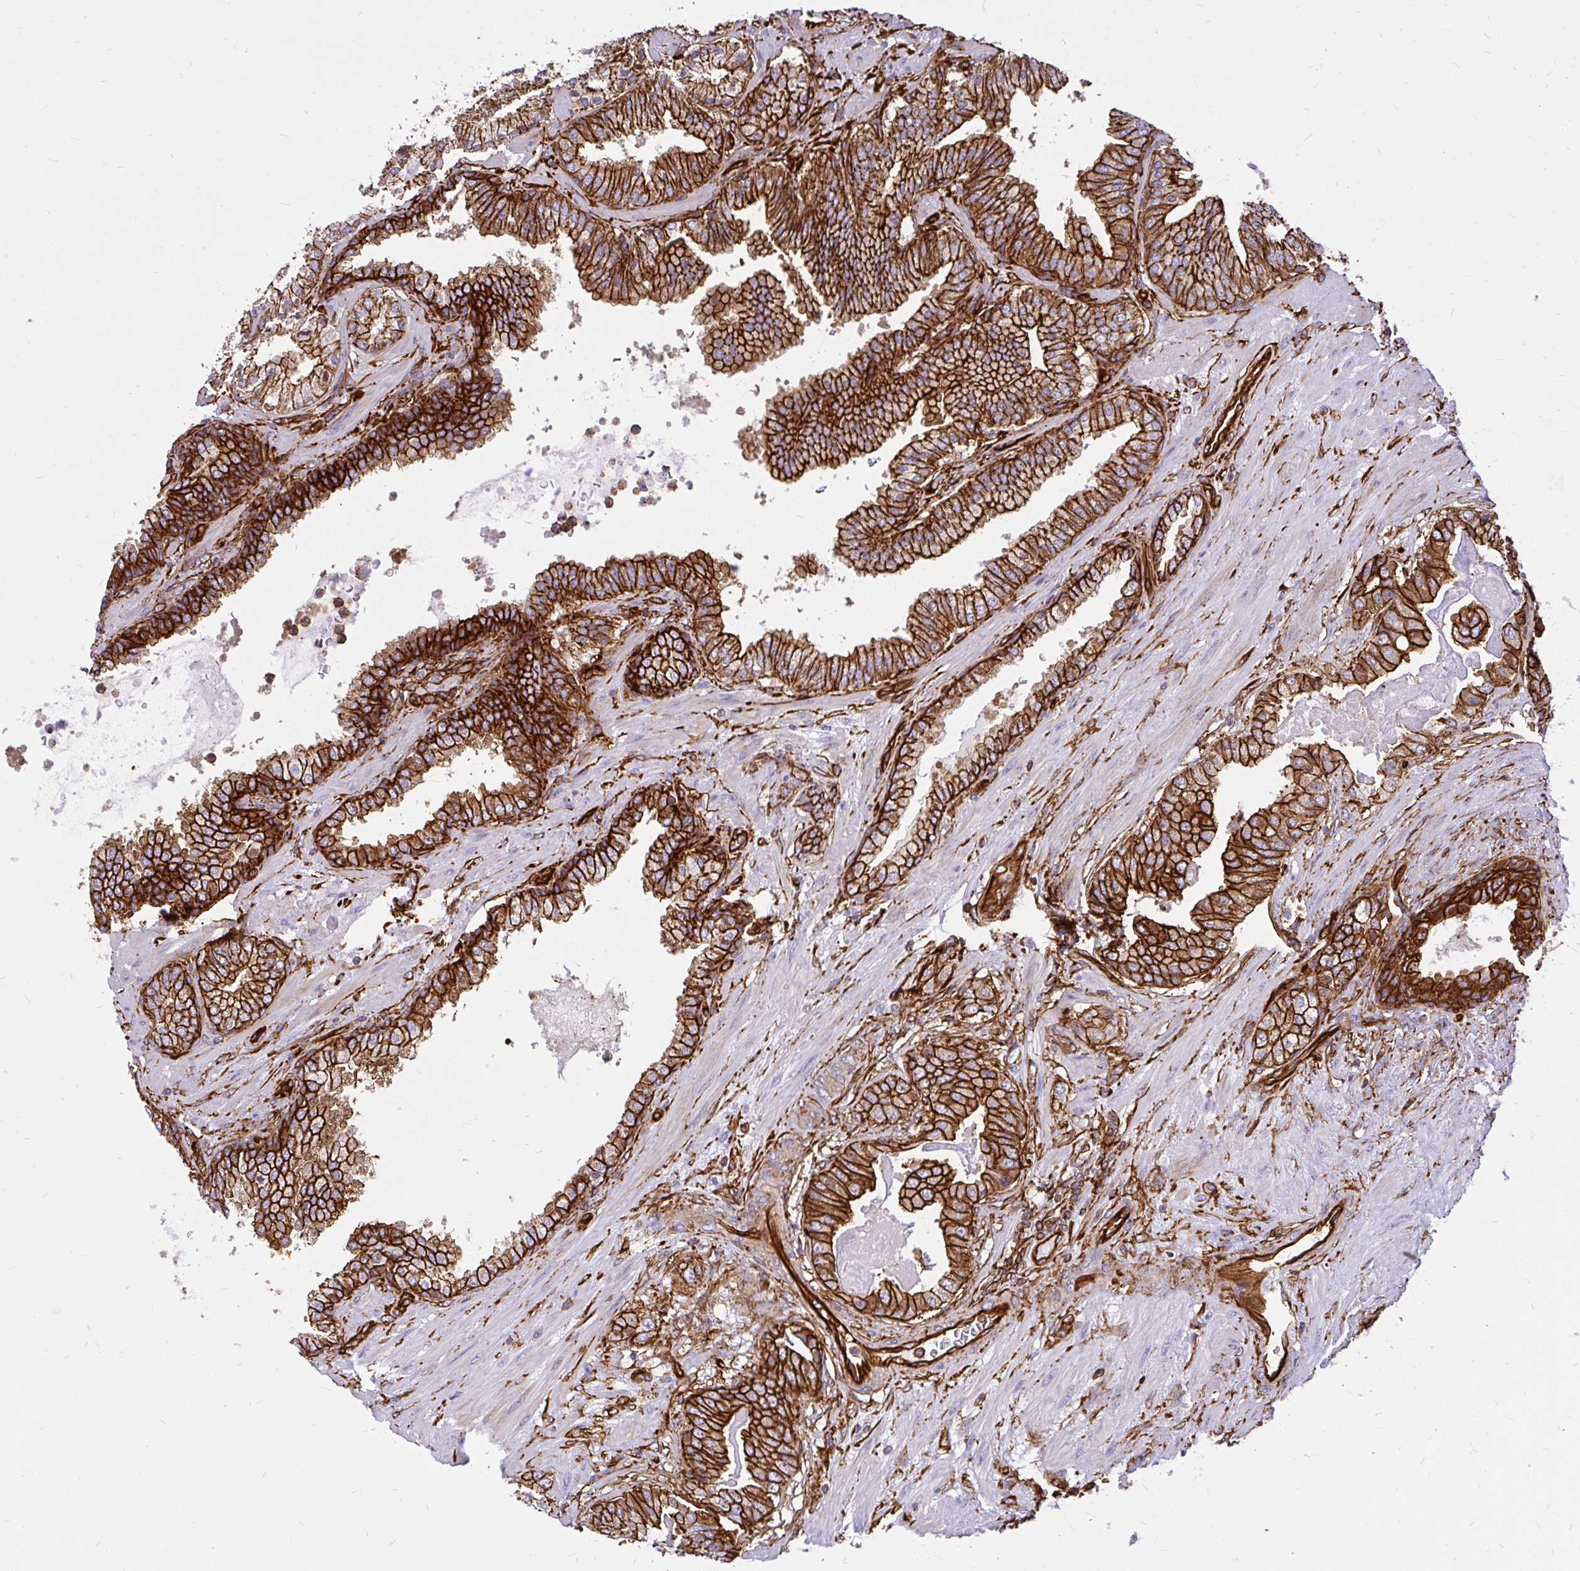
{"staining": {"intensity": "strong", "quantity": ">75%", "location": "cytoplasmic/membranous"}, "tissue": "prostate cancer", "cell_type": "Tumor cells", "image_type": "cancer", "snomed": [{"axis": "morphology", "description": "Adenocarcinoma, High grade"}, {"axis": "topography", "description": "Prostate"}], "caption": "Immunohistochemistry (IHC) (DAB) staining of prostate adenocarcinoma (high-grade) reveals strong cytoplasmic/membranous protein expression in about >75% of tumor cells.", "gene": "MAP1LC3B", "patient": {"sex": "male", "age": 63}}